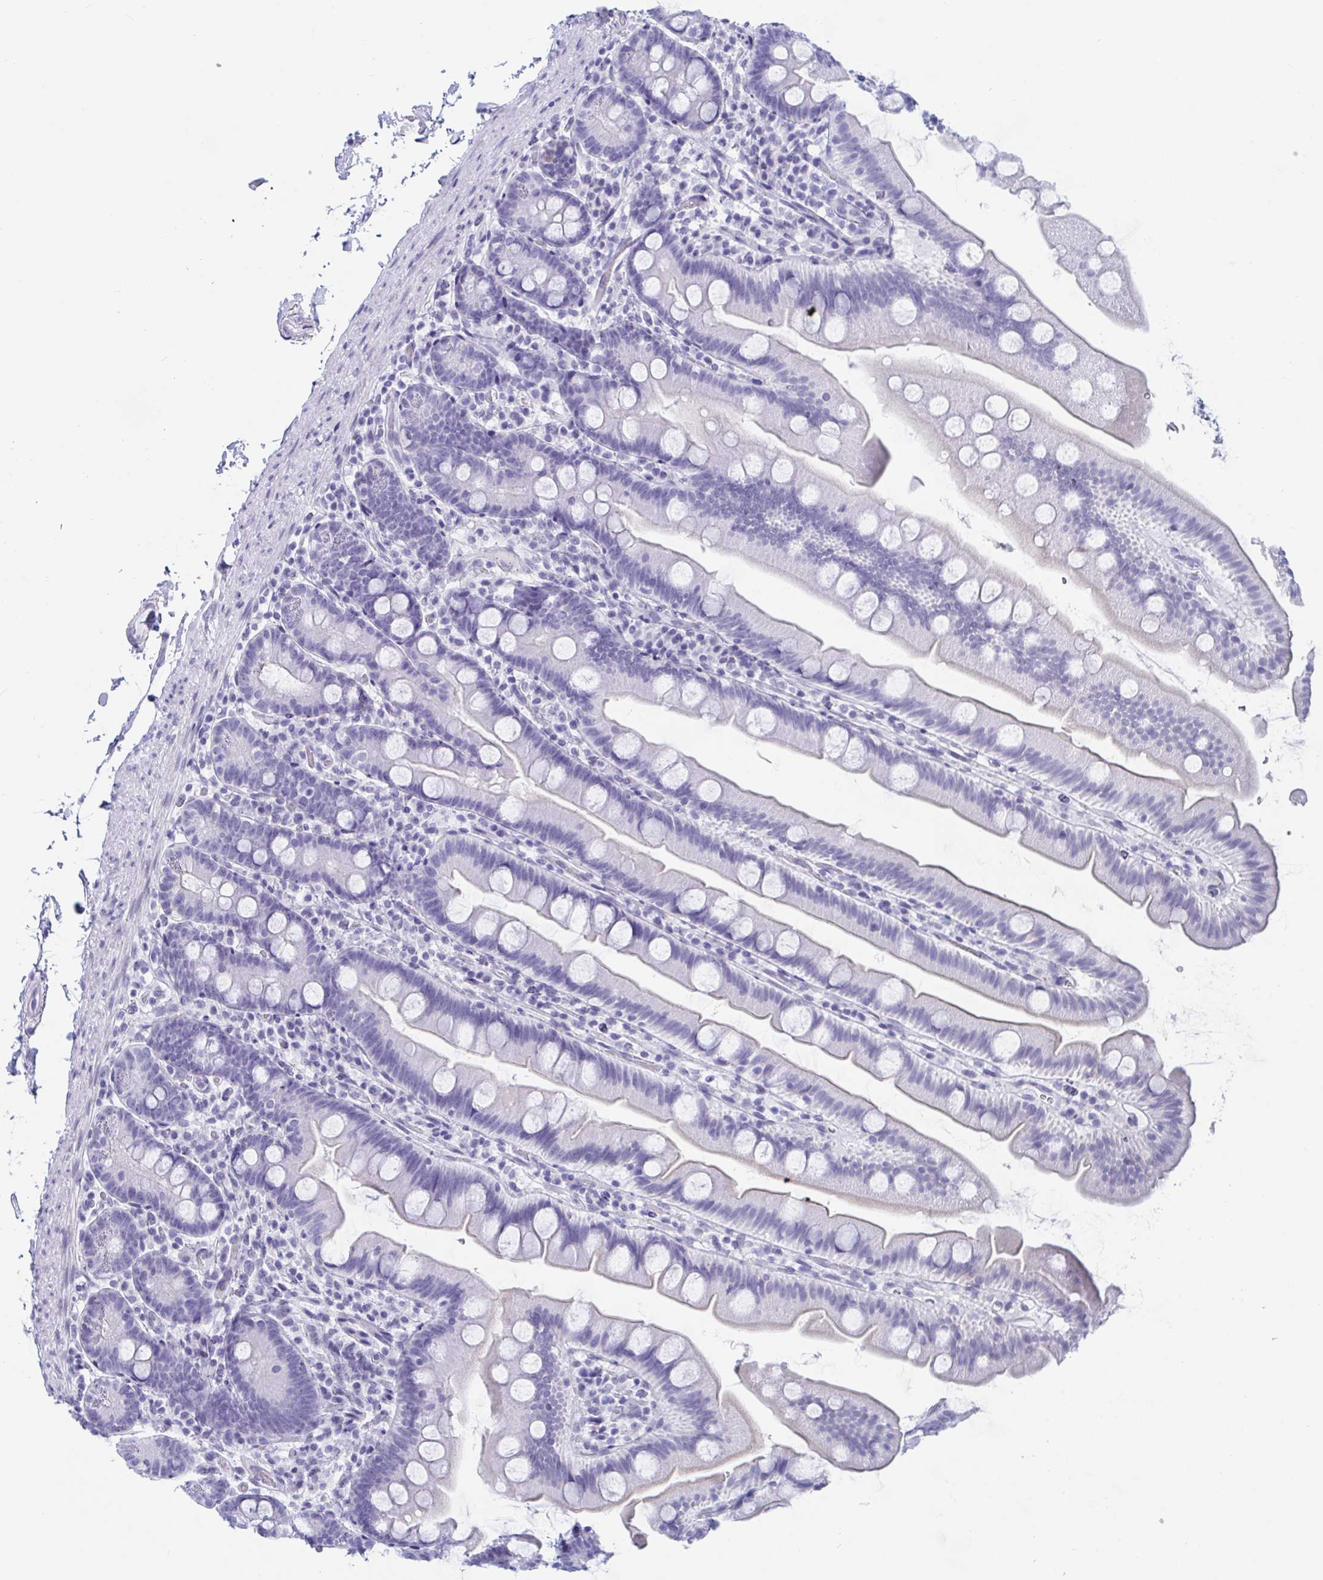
{"staining": {"intensity": "weak", "quantity": "<25%", "location": "cytoplasmic/membranous"}, "tissue": "small intestine", "cell_type": "Glandular cells", "image_type": "normal", "snomed": [{"axis": "morphology", "description": "Normal tissue, NOS"}, {"axis": "topography", "description": "Small intestine"}], "caption": "An immunohistochemistry (IHC) histopathology image of benign small intestine is shown. There is no staining in glandular cells of small intestine.", "gene": "CDX4", "patient": {"sex": "female", "age": 68}}